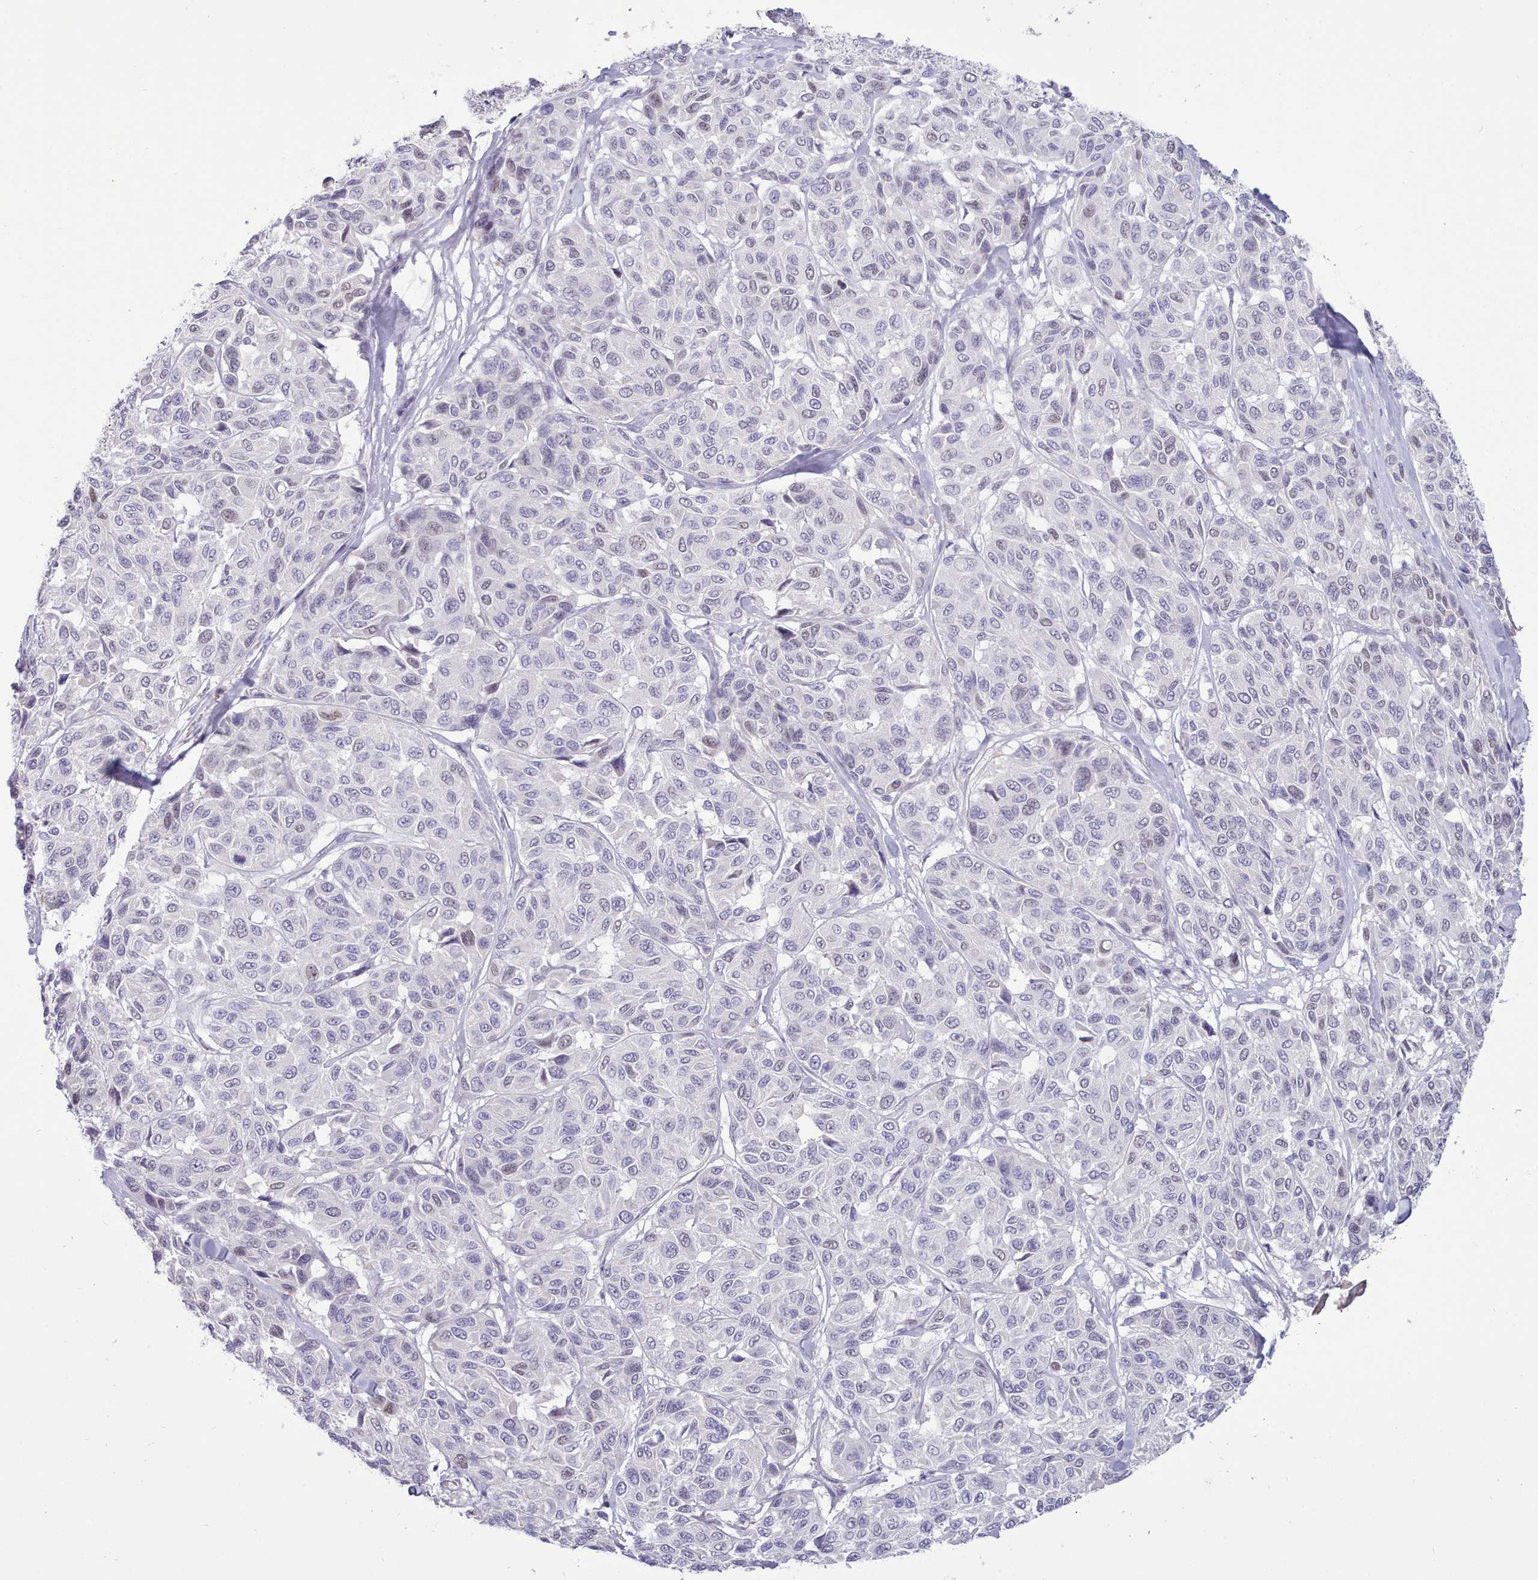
{"staining": {"intensity": "weak", "quantity": "<25%", "location": "nuclear"}, "tissue": "melanoma", "cell_type": "Tumor cells", "image_type": "cancer", "snomed": [{"axis": "morphology", "description": "Malignant melanoma, NOS"}, {"axis": "topography", "description": "Skin"}], "caption": "An IHC micrograph of malignant melanoma is shown. There is no staining in tumor cells of malignant melanoma.", "gene": "TMEM253", "patient": {"sex": "female", "age": 66}}